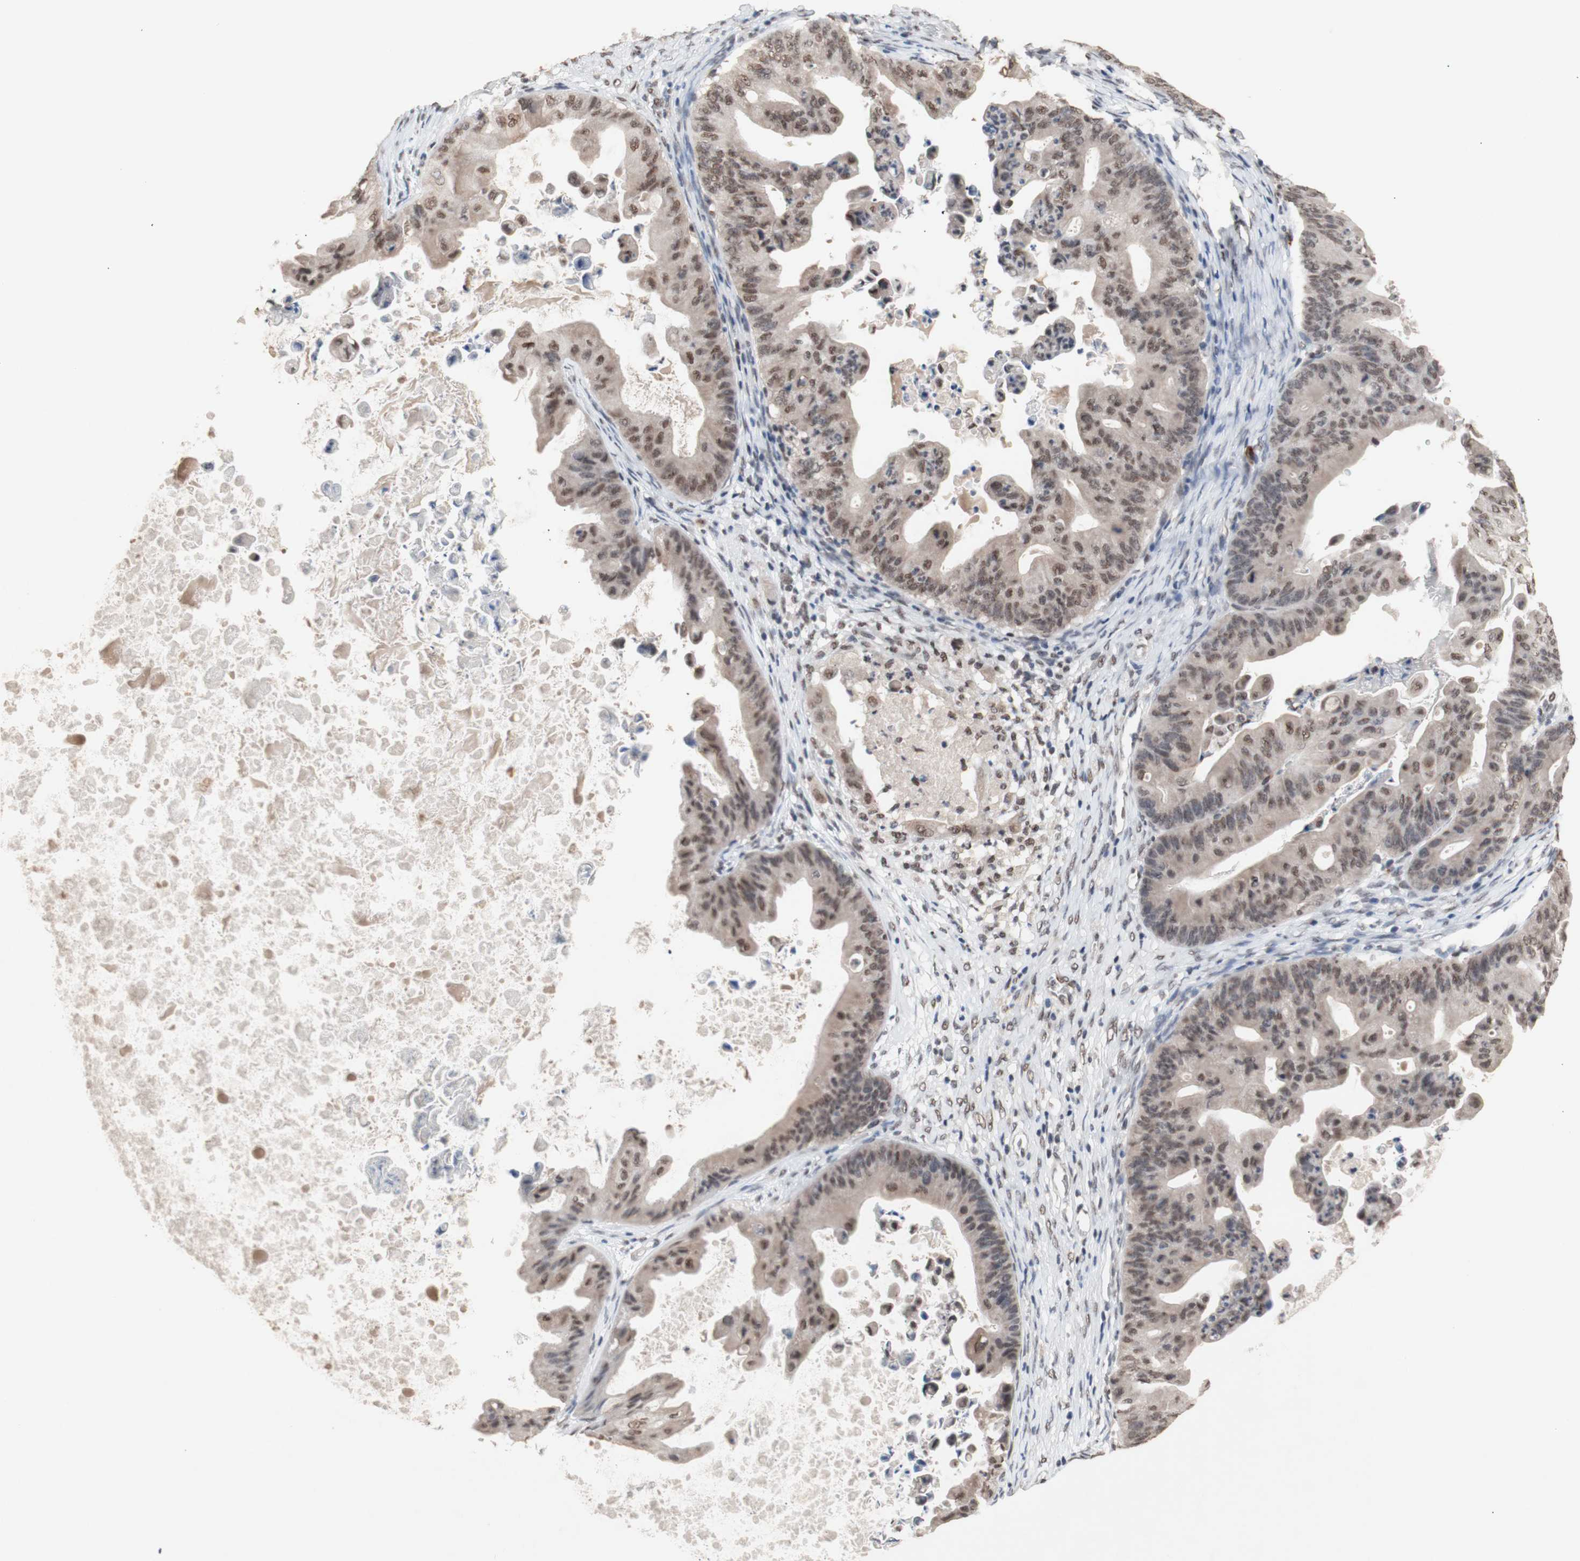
{"staining": {"intensity": "moderate", "quantity": ">75%", "location": "nuclear"}, "tissue": "ovarian cancer", "cell_type": "Tumor cells", "image_type": "cancer", "snomed": [{"axis": "morphology", "description": "Cystadenocarcinoma, mucinous, NOS"}, {"axis": "topography", "description": "Ovary"}], "caption": "Protein expression analysis of human ovarian cancer reveals moderate nuclear positivity in approximately >75% of tumor cells.", "gene": "SFPQ", "patient": {"sex": "female", "age": 37}}